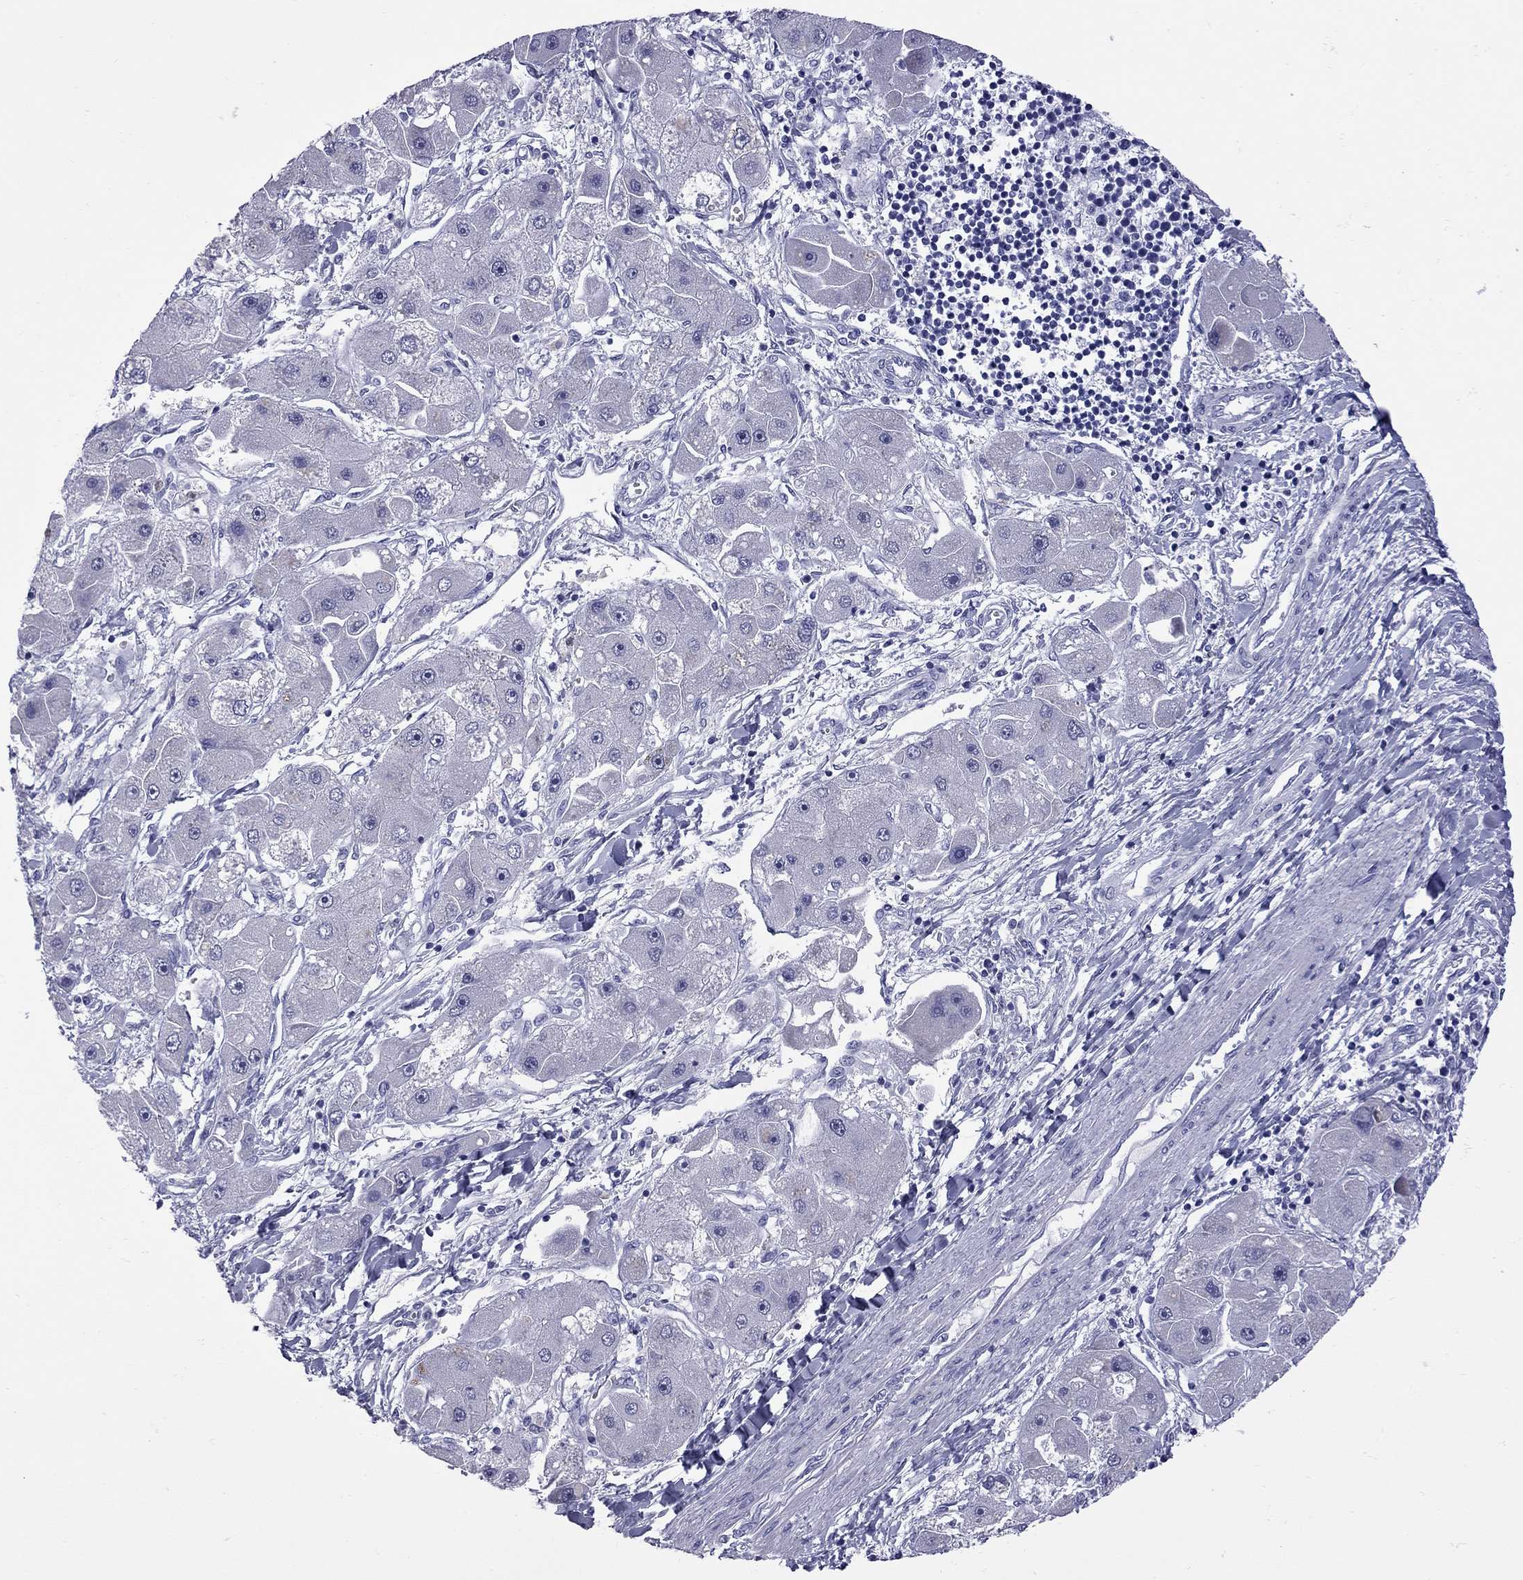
{"staining": {"intensity": "negative", "quantity": "none", "location": "none"}, "tissue": "liver cancer", "cell_type": "Tumor cells", "image_type": "cancer", "snomed": [{"axis": "morphology", "description": "Carcinoma, Hepatocellular, NOS"}, {"axis": "topography", "description": "Liver"}], "caption": "Tumor cells are negative for brown protein staining in liver cancer (hepatocellular carcinoma). The staining is performed using DAB brown chromogen with nuclei counter-stained in using hematoxylin.", "gene": "EPPIN", "patient": {"sex": "male", "age": 24}}